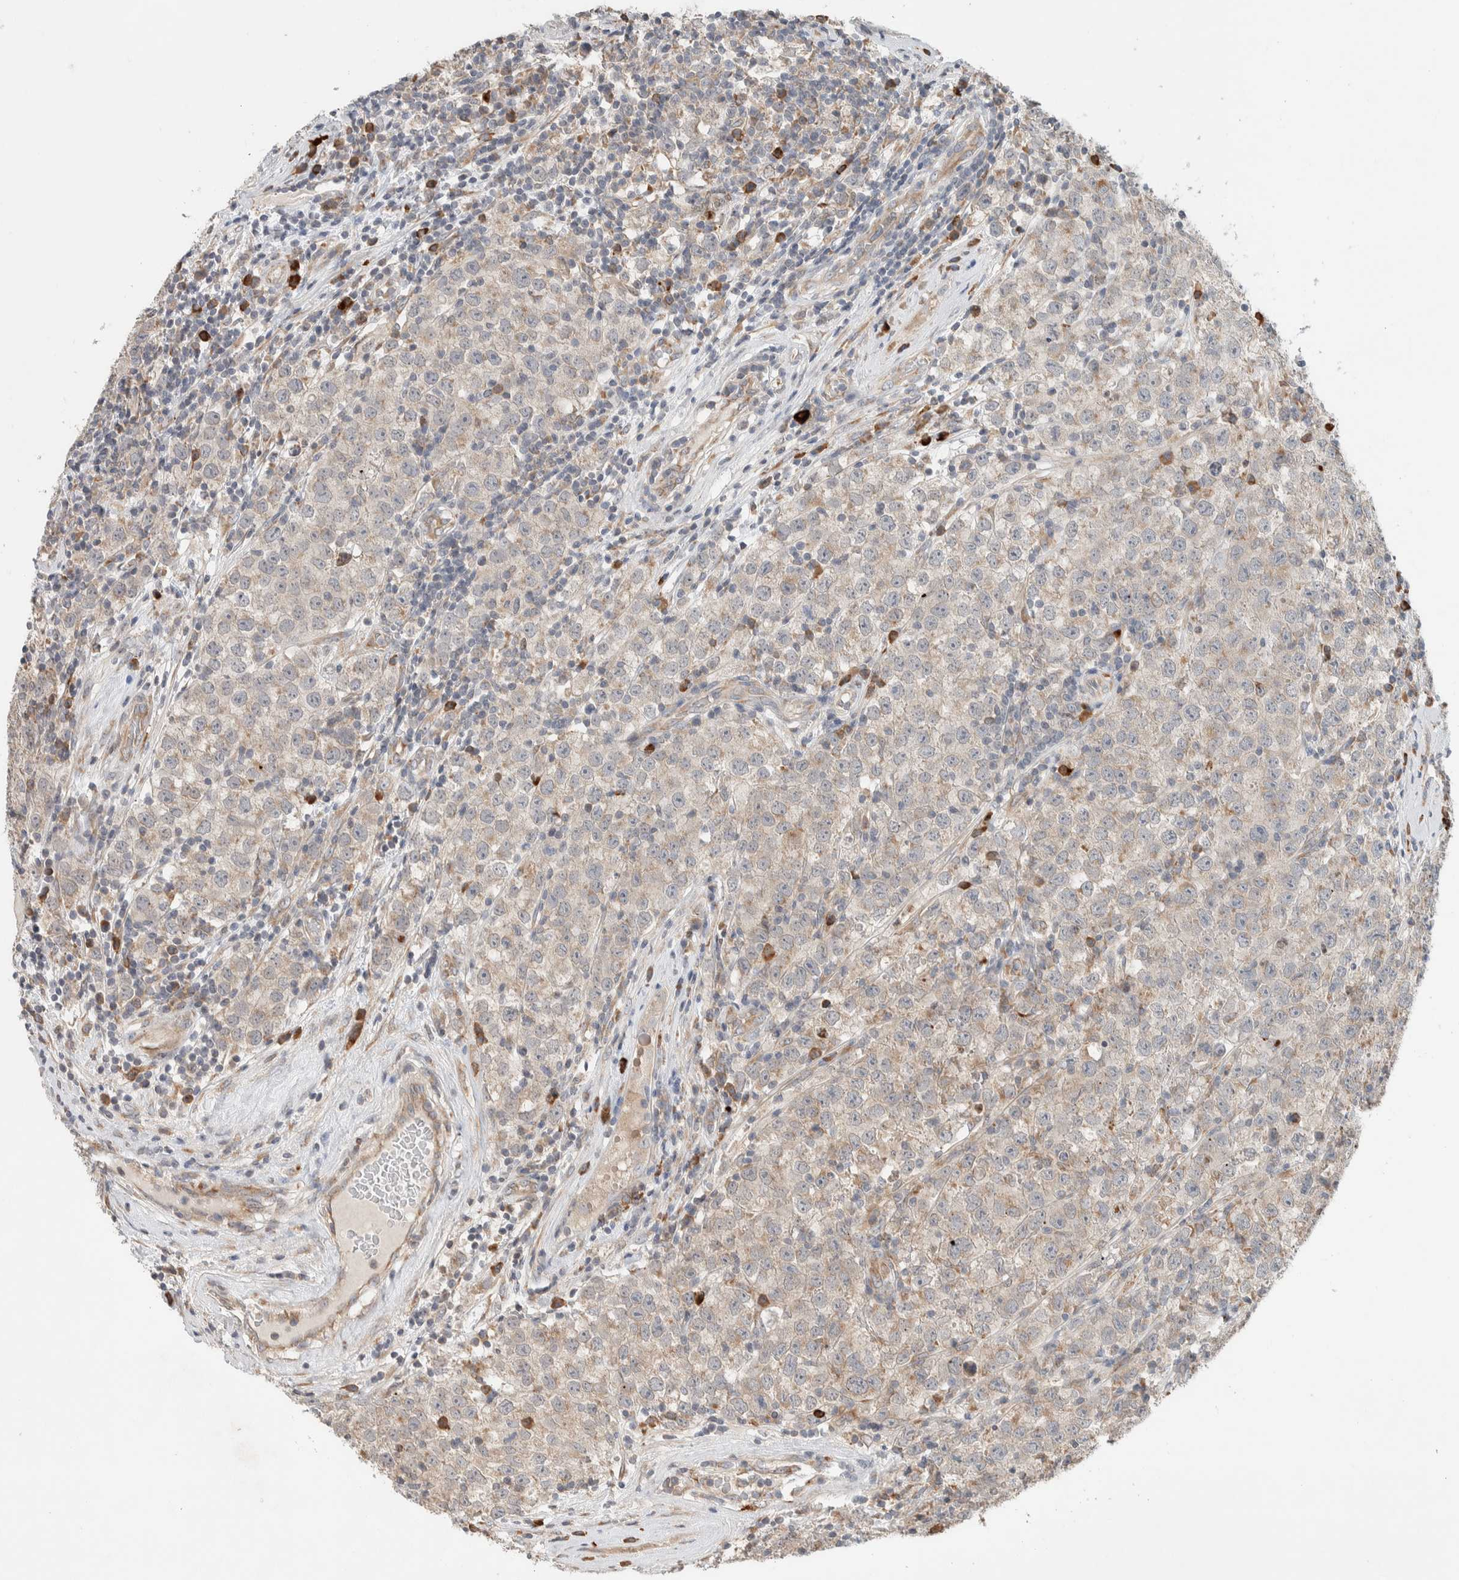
{"staining": {"intensity": "weak", "quantity": "<25%", "location": "cytoplasmic/membranous"}, "tissue": "testis cancer", "cell_type": "Tumor cells", "image_type": "cancer", "snomed": [{"axis": "morphology", "description": "Seminoma, NOS"}, {"axis": "morphology", "description": "Carcinoma, Embryonal, NOS"}, {"axis": "topography", "description": "Testis"}], "caption": "Immunohistochemistry photomicrograph of neoplastic tissue: testis cancer stained with DAB (3,3'-diaminobenzidine) reveals no significant protein staining in tumor cells.", "gene": "ADCY8", "patient": {"sex": "male", "age": 28}}